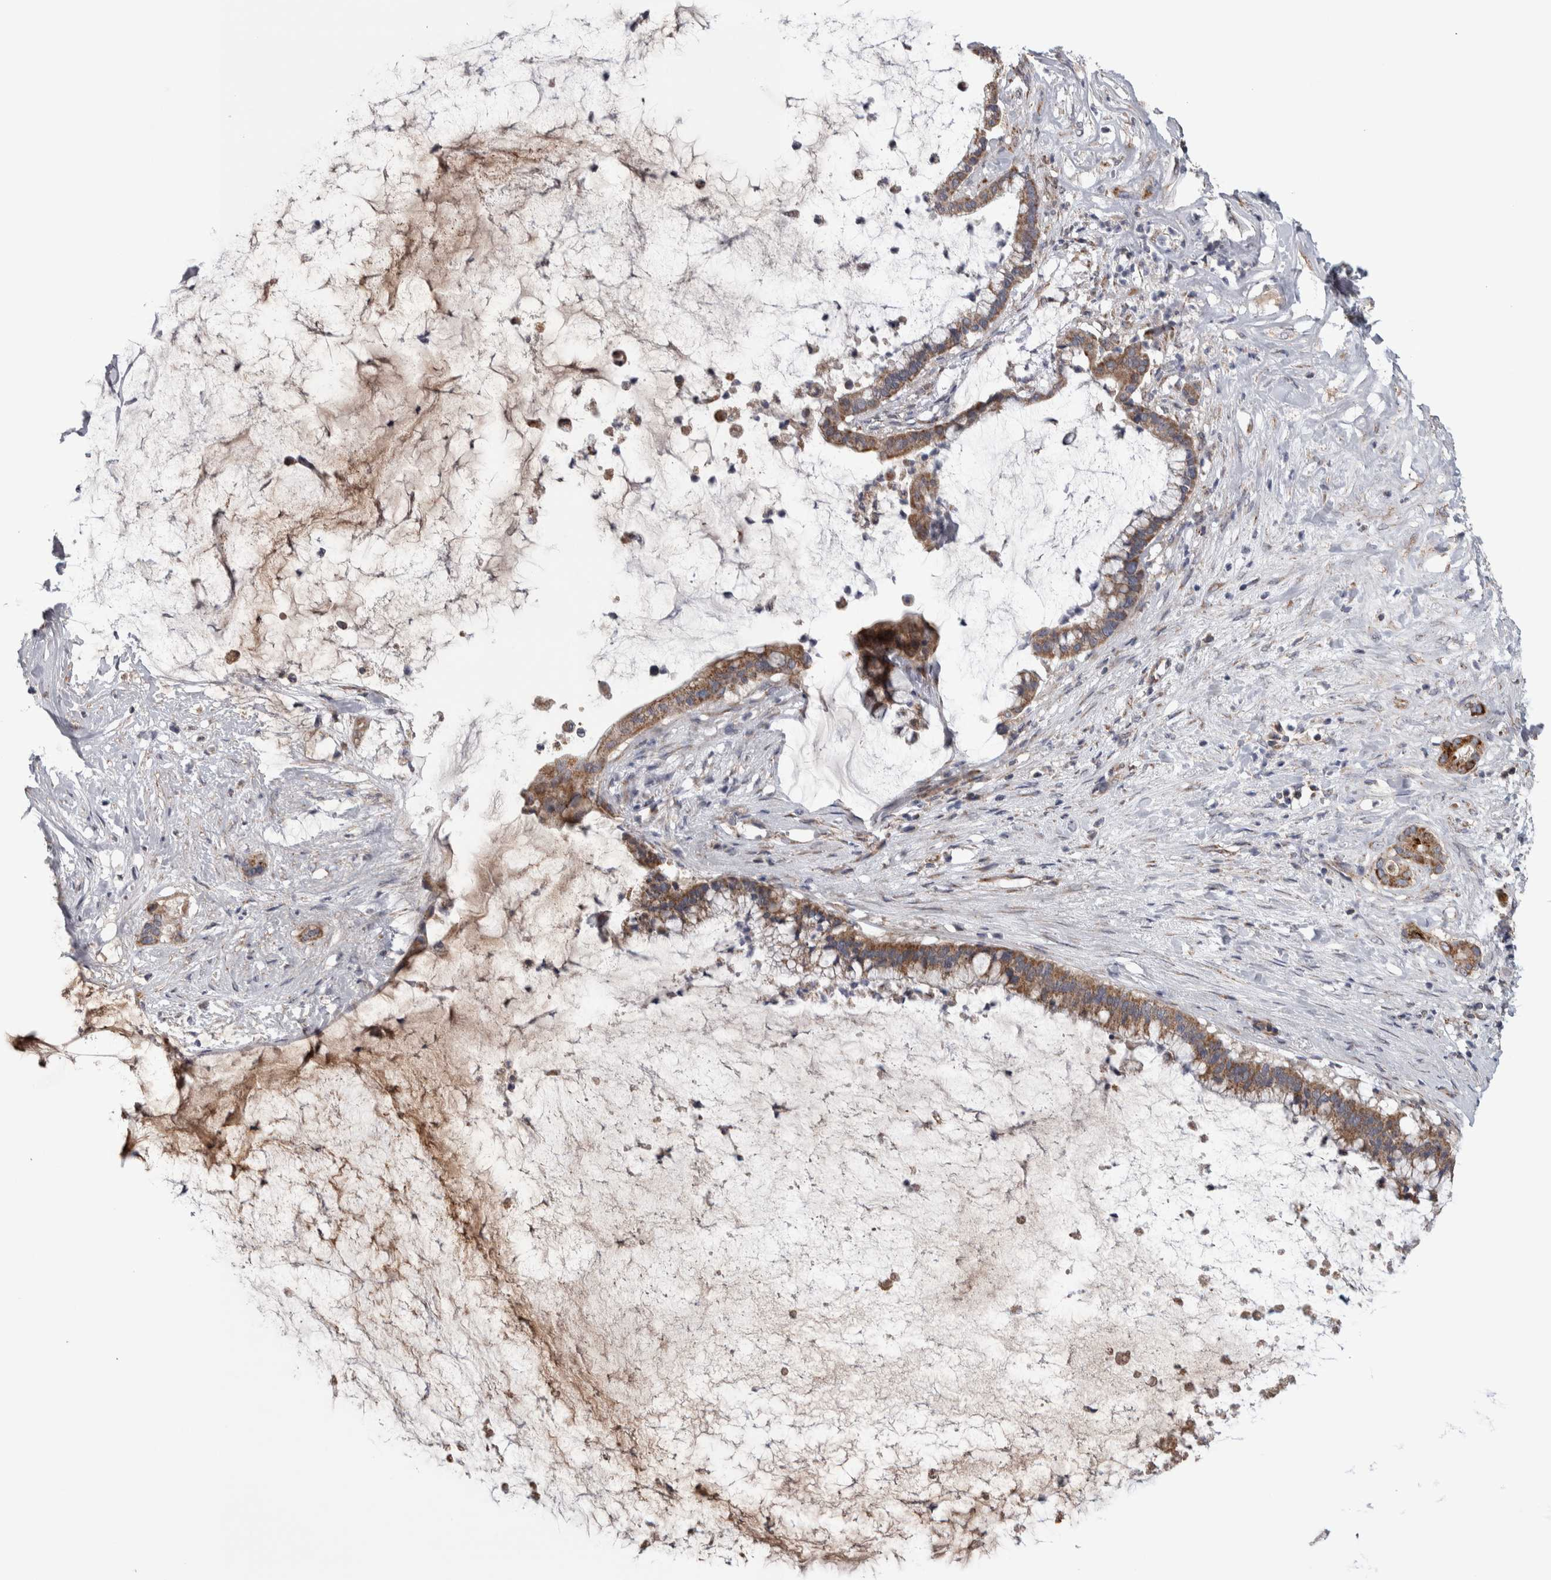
{"staining": {"intensity": "moderate", "quantity": ">75%", "location": "cytoplasmic/membranous"}, "tissue": "pancreatic cancer", "cell_type": "Tumor cells", "image_type": "cancer", "snomed": [{"axis": "morphology", "description": "Adenocarcinoma, NOS"}, {"axis": "topography", "description": "Pancreas"}], "caption": "Protein staining of pancreatic cancer tissue exhibits moderate cytoplasmic/membranous expression in approximately >75% of tumor cells.", "gene": "SCO1", "patient": {"sex": "male", "age": 41}}